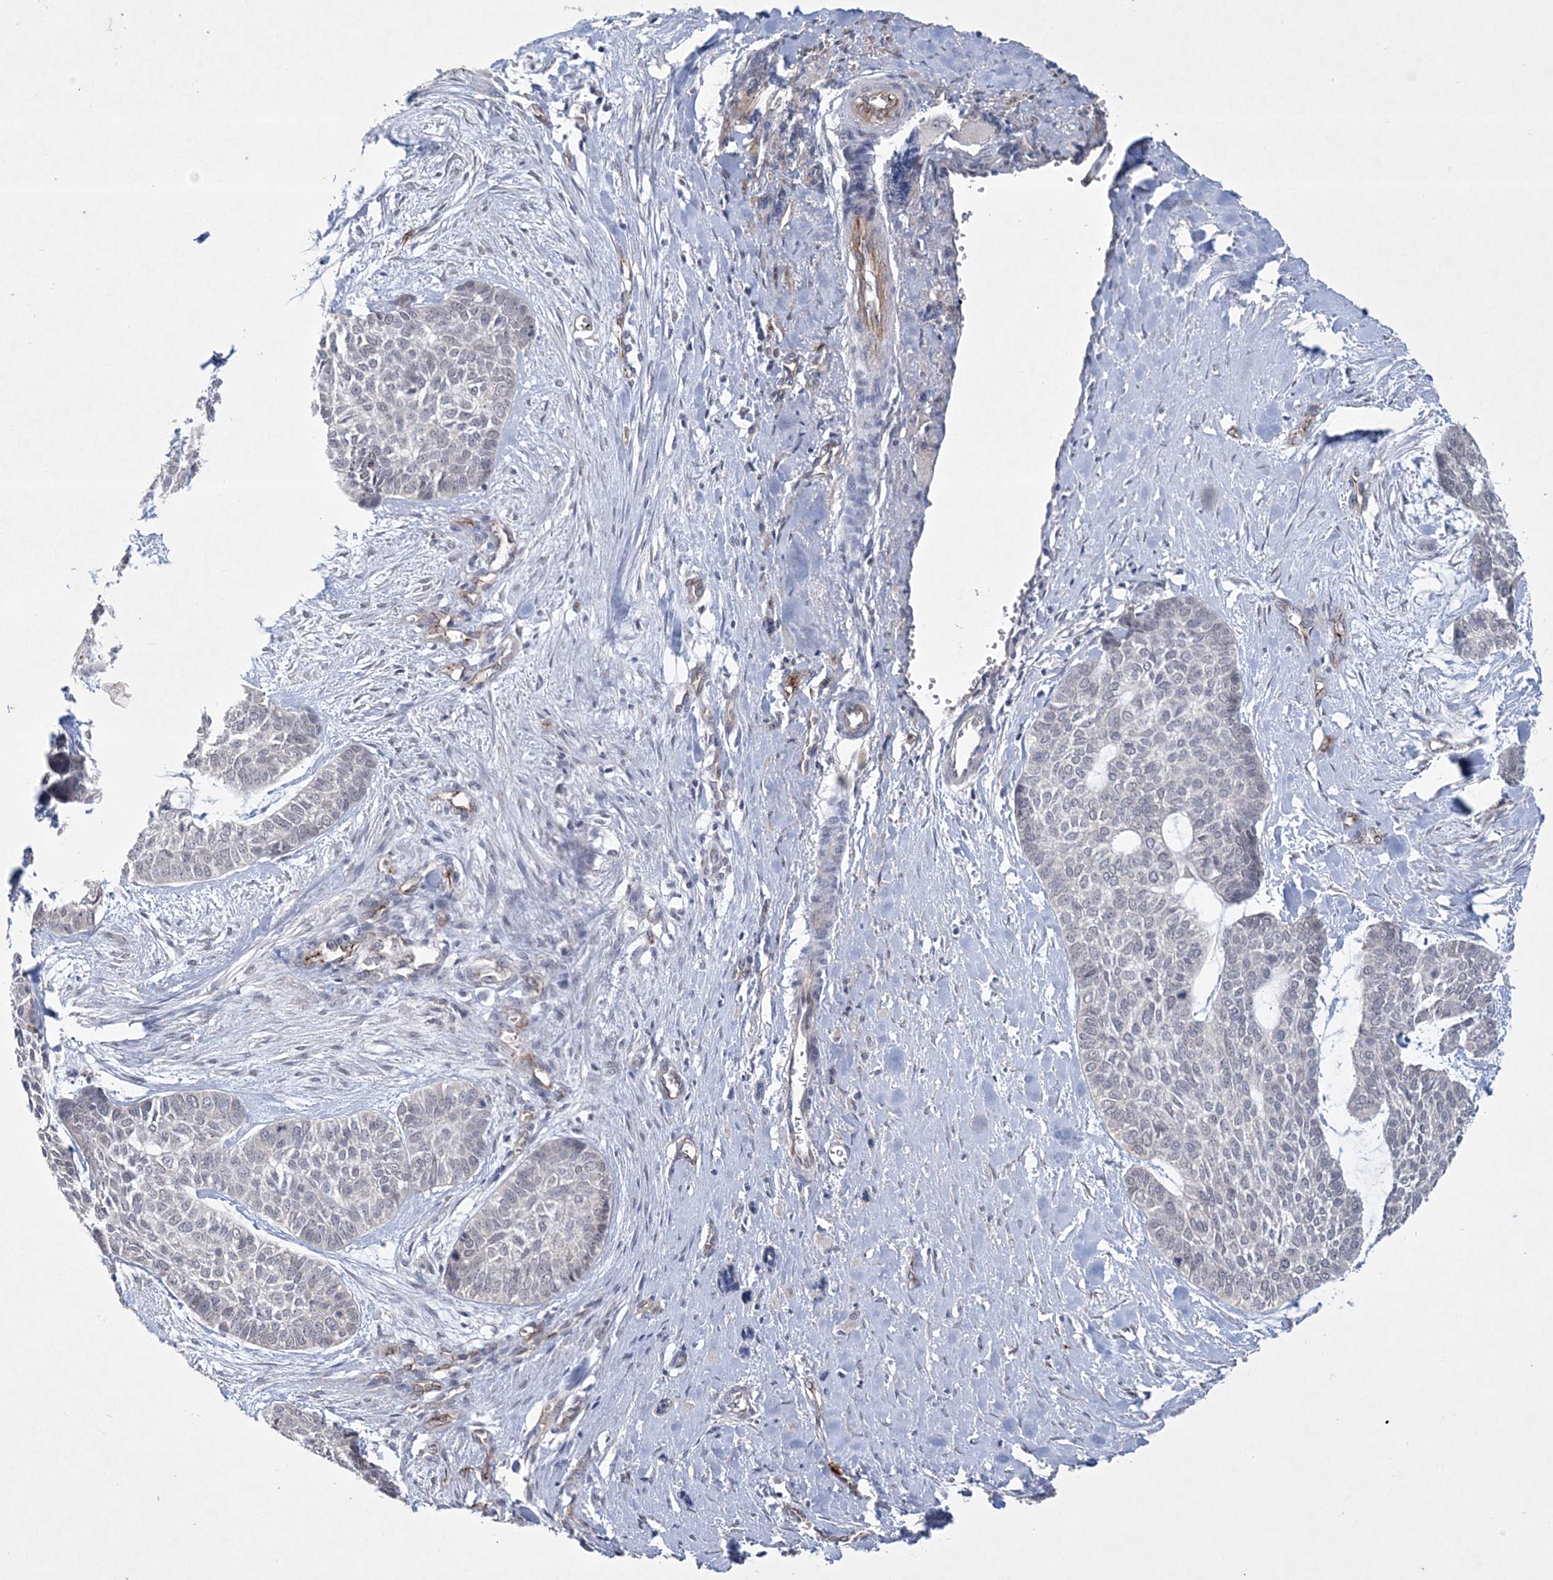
{"staining": {"intensity": "negative", "quantity": "none", "location": "none"}, "tissue": "skin cancer", "cell_type": "Tumor cells", "image_type": "cancer", "snomed": [{"axis": "morphology", "description": "Basal cell carcinoma"}, {"axis": "topography", "description": "Skin"}], "caption": "High power microscopy image of an IHC histopathology image of skin cancer (basal cell carcinoma), revealing no significant staining in tumor cells.", "gene": "DPCD", "patient": {"sex": "female", "age": 64}}